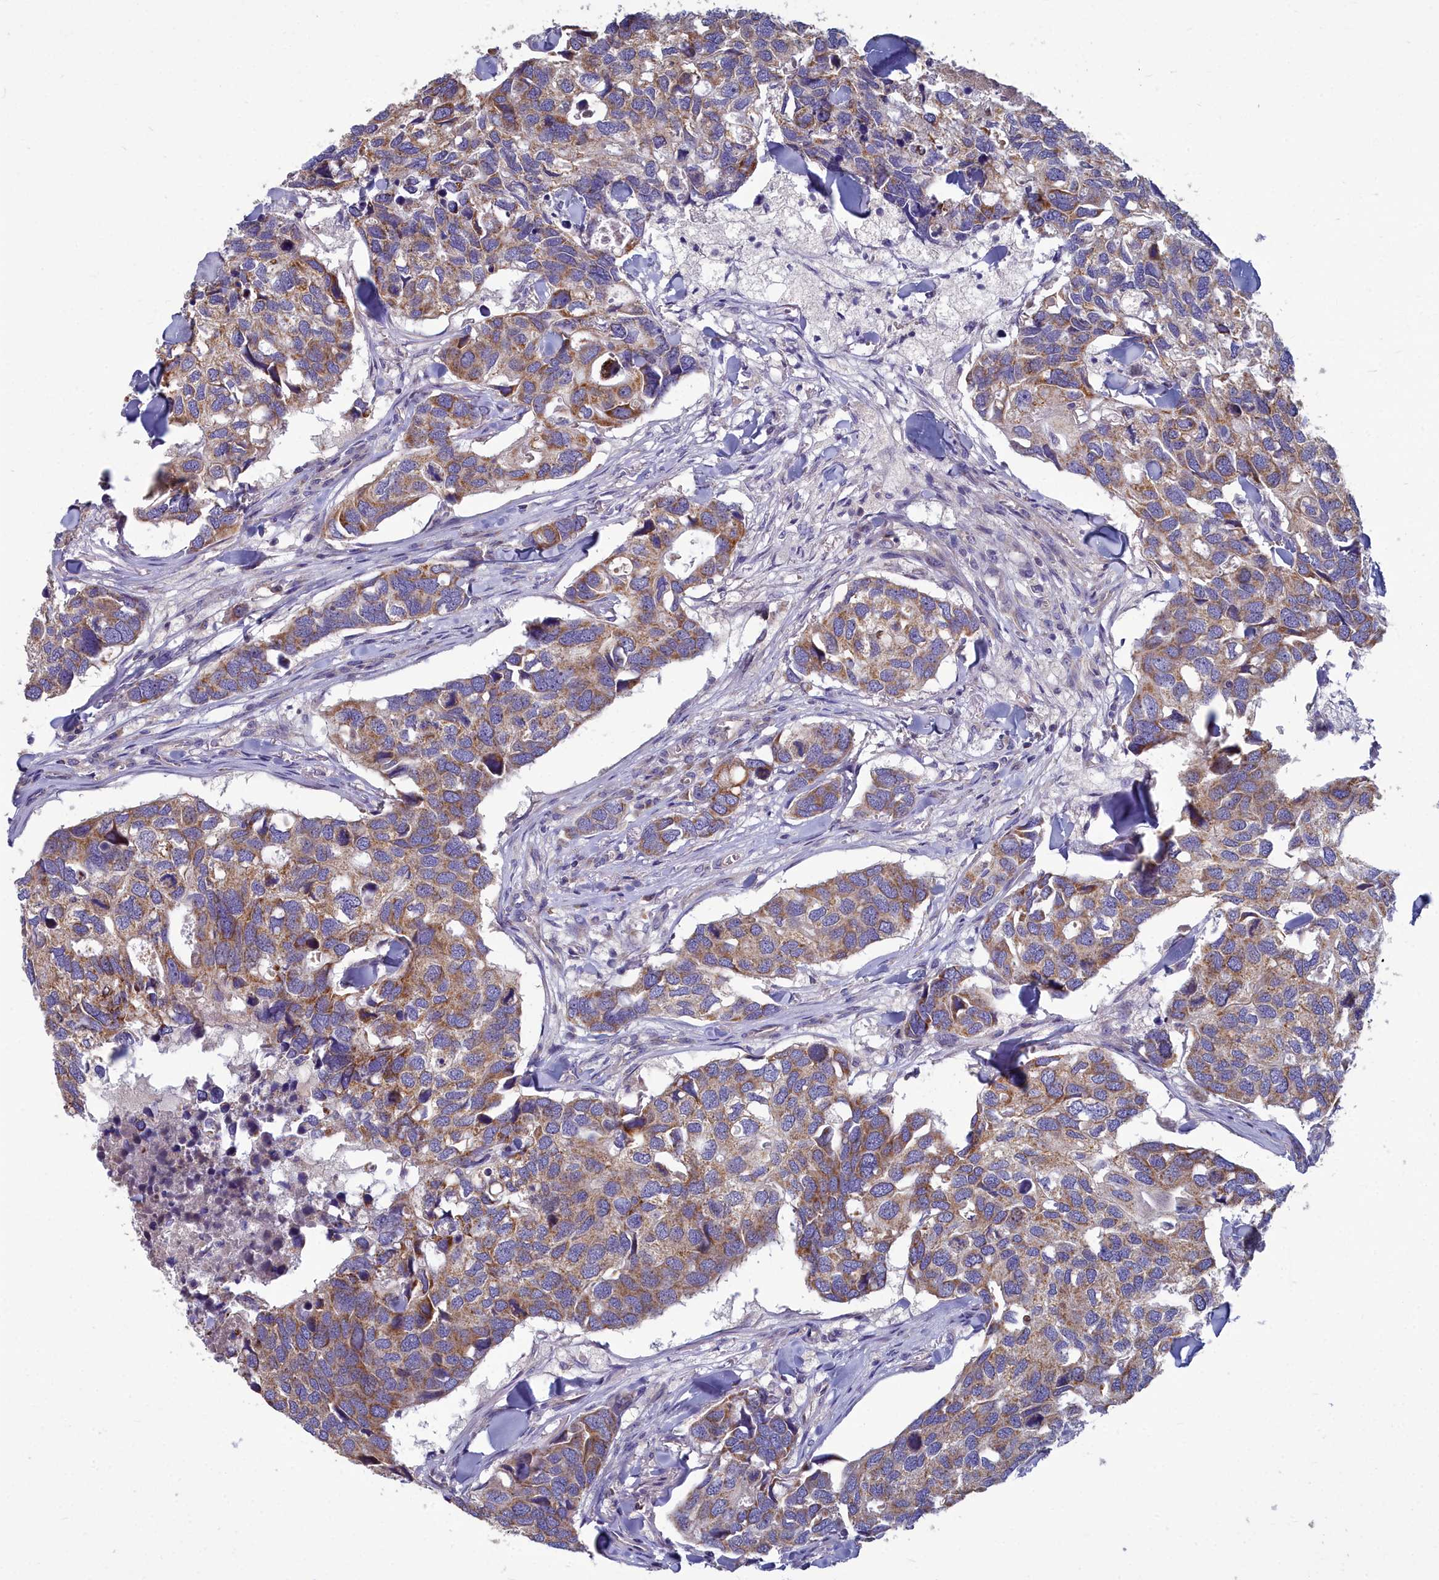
{"staining": {"intensity": "moderate", "quantity": ">75%", "location": "cytoplasmic/membranous"}, "tissue": "breast cancer", "cell_type": "Tumor cells", "image_type": "cancer", "snomed": [{"axis": "morphology", "description": "Duct carcinoma"}, {"axis": "topography", "description": "Breast"}], "caption": "High-magnification brightfield microscopy of breast cancer (invasive ductal carcinoma) stained with DAB (brown) and counterstained with hematoxylin (blue). tumor cells exhibit moderate cytoplasmic/membranous staining is seen in about>75% of cells.", "gene": "COX20", "patient": {"sex": "female", "age": 83}}